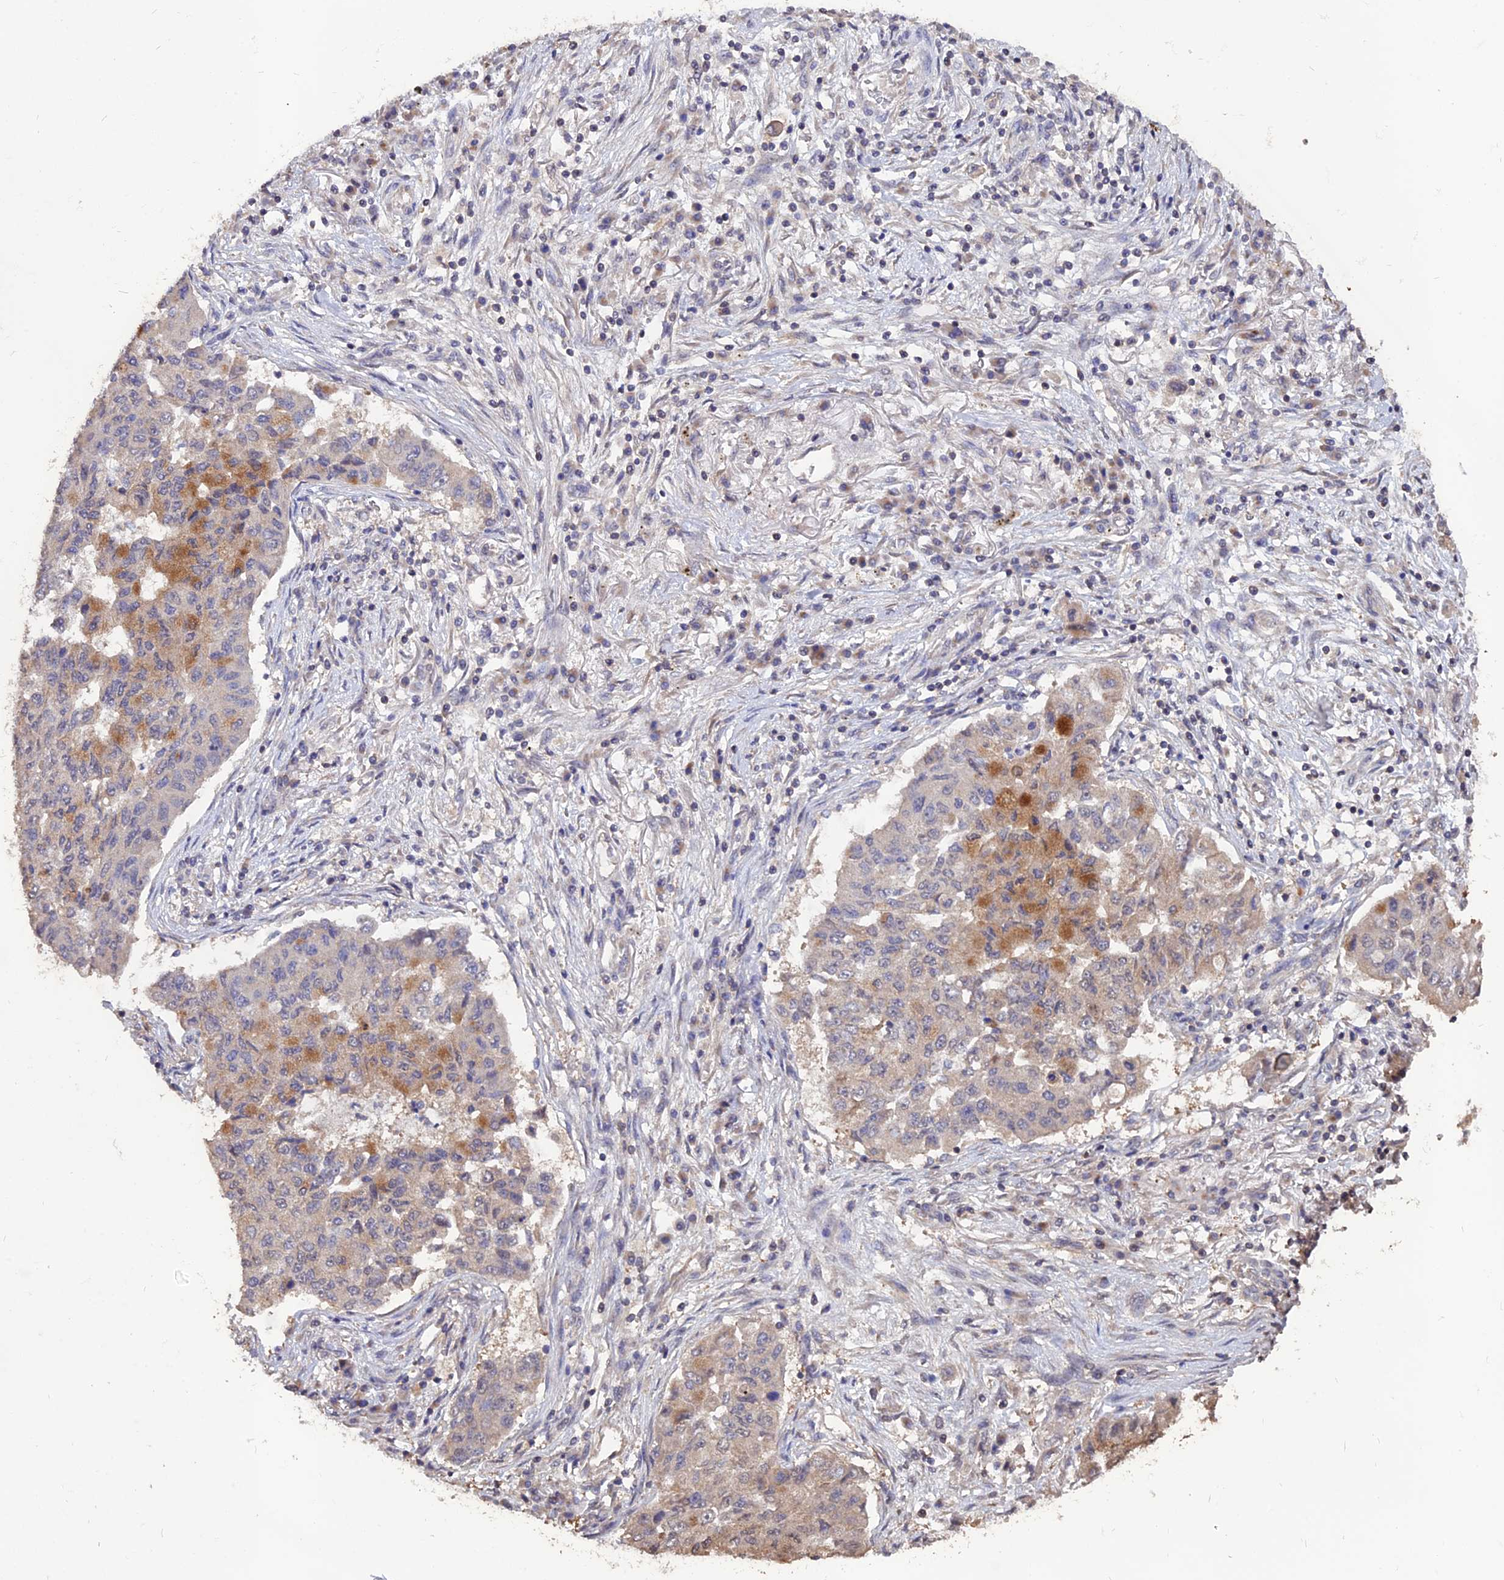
{"staining": {"intensity": "moderate", "quantity": "<25%", "location": "cytoplasmic/membranous"}, "tissue": "lung cancer", "cell_type": "Tumor cells", "image_type": "cancer", "snomed": [{"axis": "morphology", "description": "Squamous cell carcinoma, NOS"}, {"axis": "topography", "description": "Lung"}], "caption": "Squamous cell carcinoma (lung) stained for a protein (brown) exhibits moderate cytoplasmic/membranous positive staining in about <25% of tumor cells.", "gene": "CARMIL2", "patient": {"sex": "male", "age": 74}}